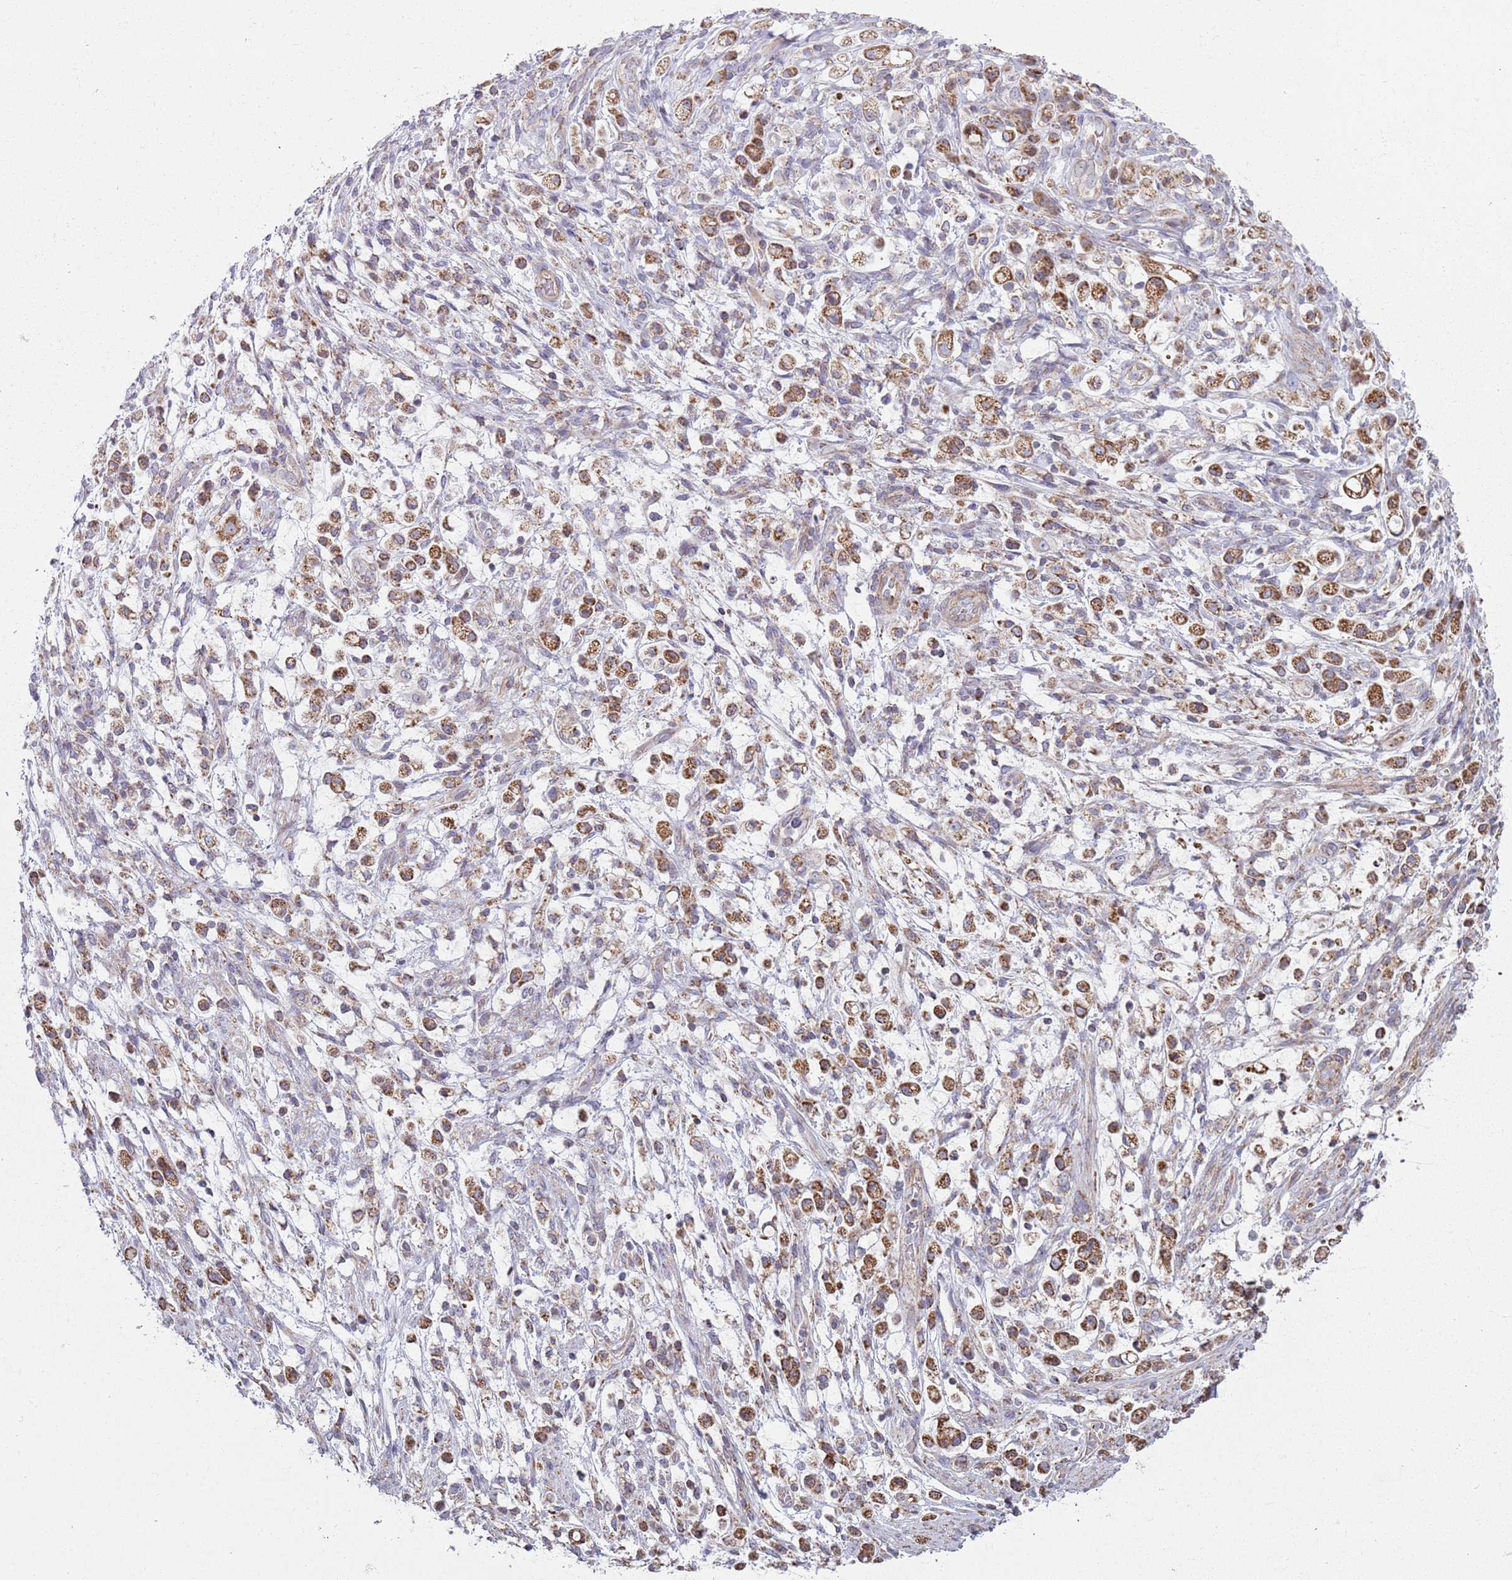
{"staining": {"intensity": "moderate", "quantity": ">75%", "location": "cytoplasmic/membranous"}, "tissue": "stomach cancer", "cell_type": "Tumor cells", "image_type": "cancer", "snomed": [{"axis": "morphology", "description": "Adenocarcinoma, NOS"}, {"axis": "topography", "description": "Stomach"}], "caption": "A brown stain labels moderate cytoplasmic/membranous positivity of a protein in human adenocarcinoma (stomach) tumor cells.", "gene": "GAS8", "patient": {"sex": "female", "age": 60}}